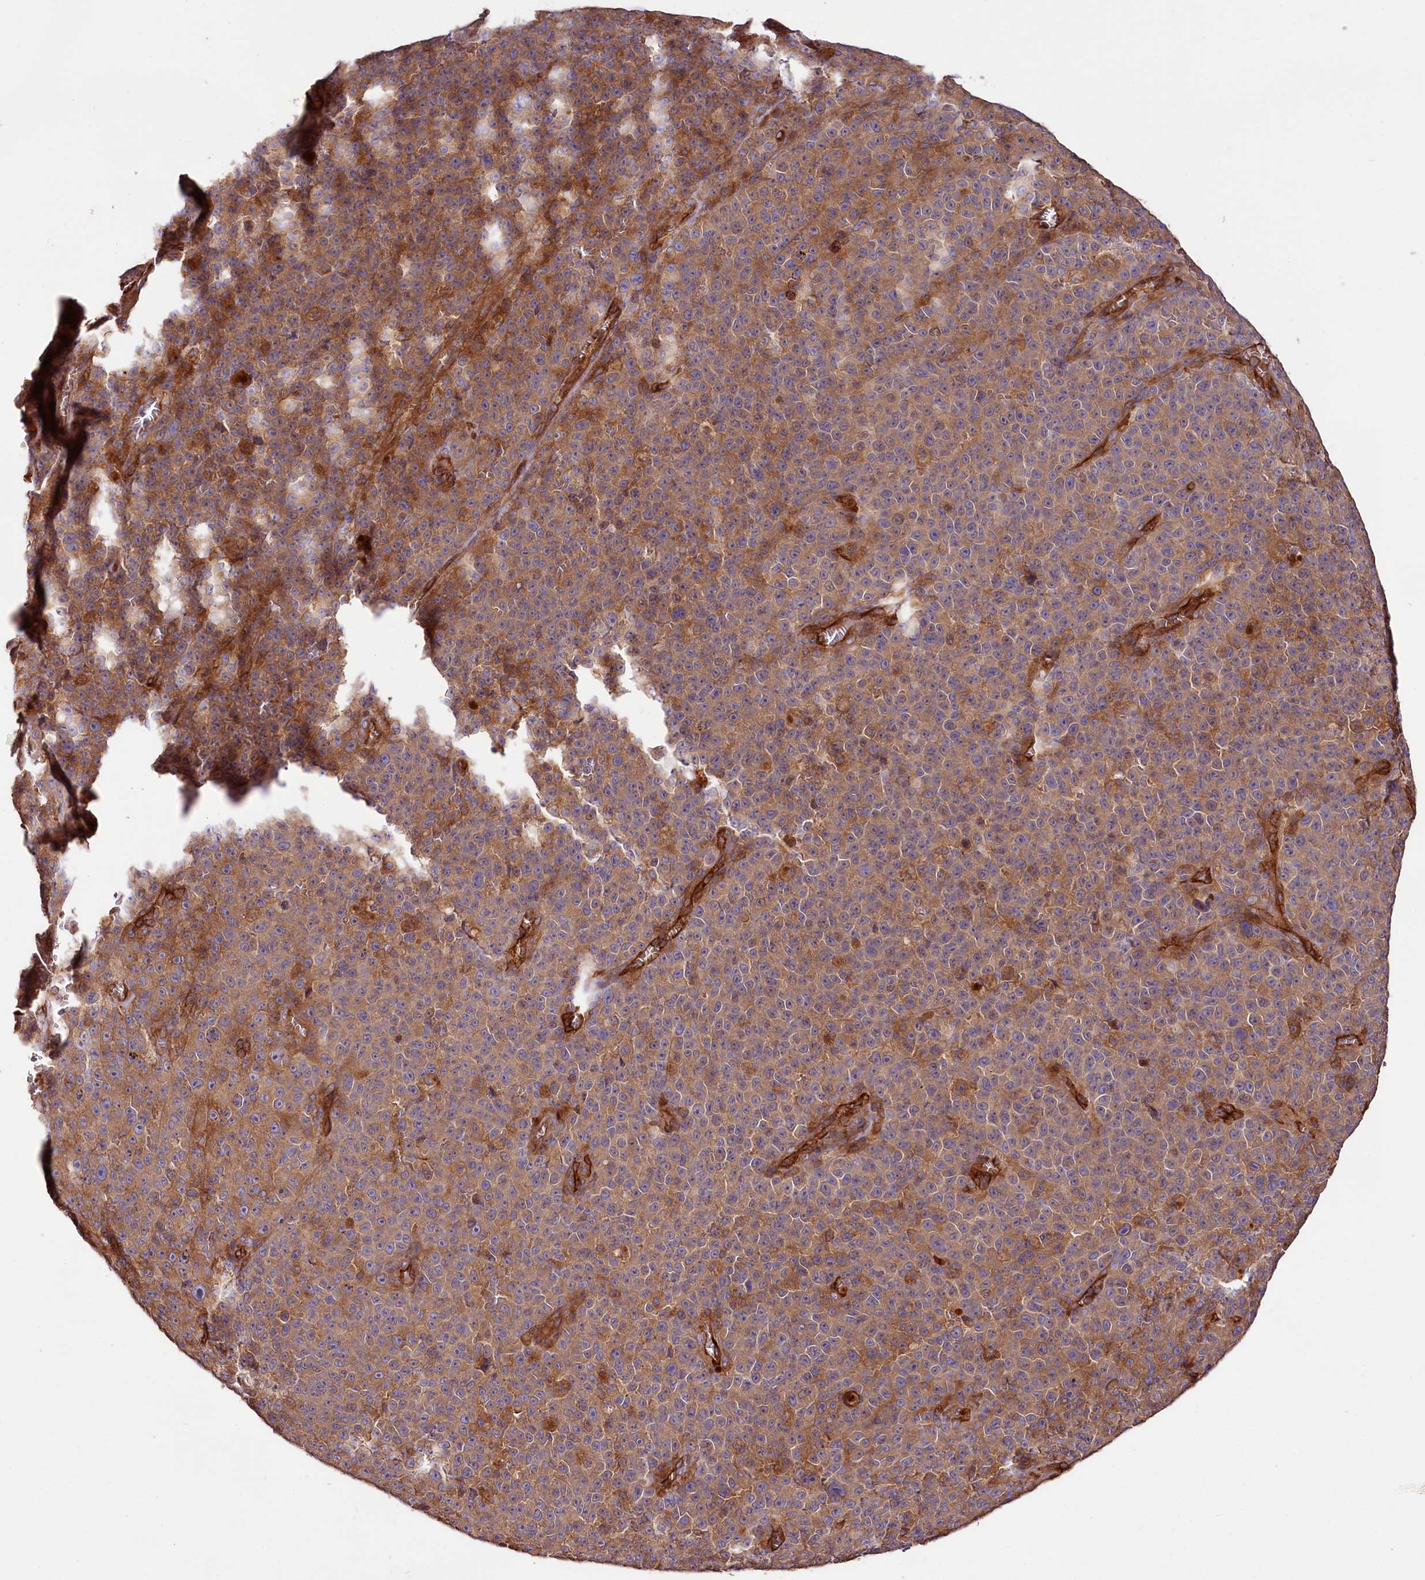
{"staining": {"intensity": "moderate", "quantity": ">75%", "location": "cytoplasmic/membranous"}, "tissue": "melanoma", "cell_type": "Tumor cells", "image_type": "cancer", "snomed": [{"axis": "morphology", "description": "Malignant melanoma, NOS"}, {"axis": "topography", "description": "Skin"}], "caption": "Melanoma stained for a protein (brown) displays moderate cytoplasmic/membranous positive positivity in about >75% of tumor cells.", "gene": "CEP295", "patient": {"sex": "female", "age": 82}}